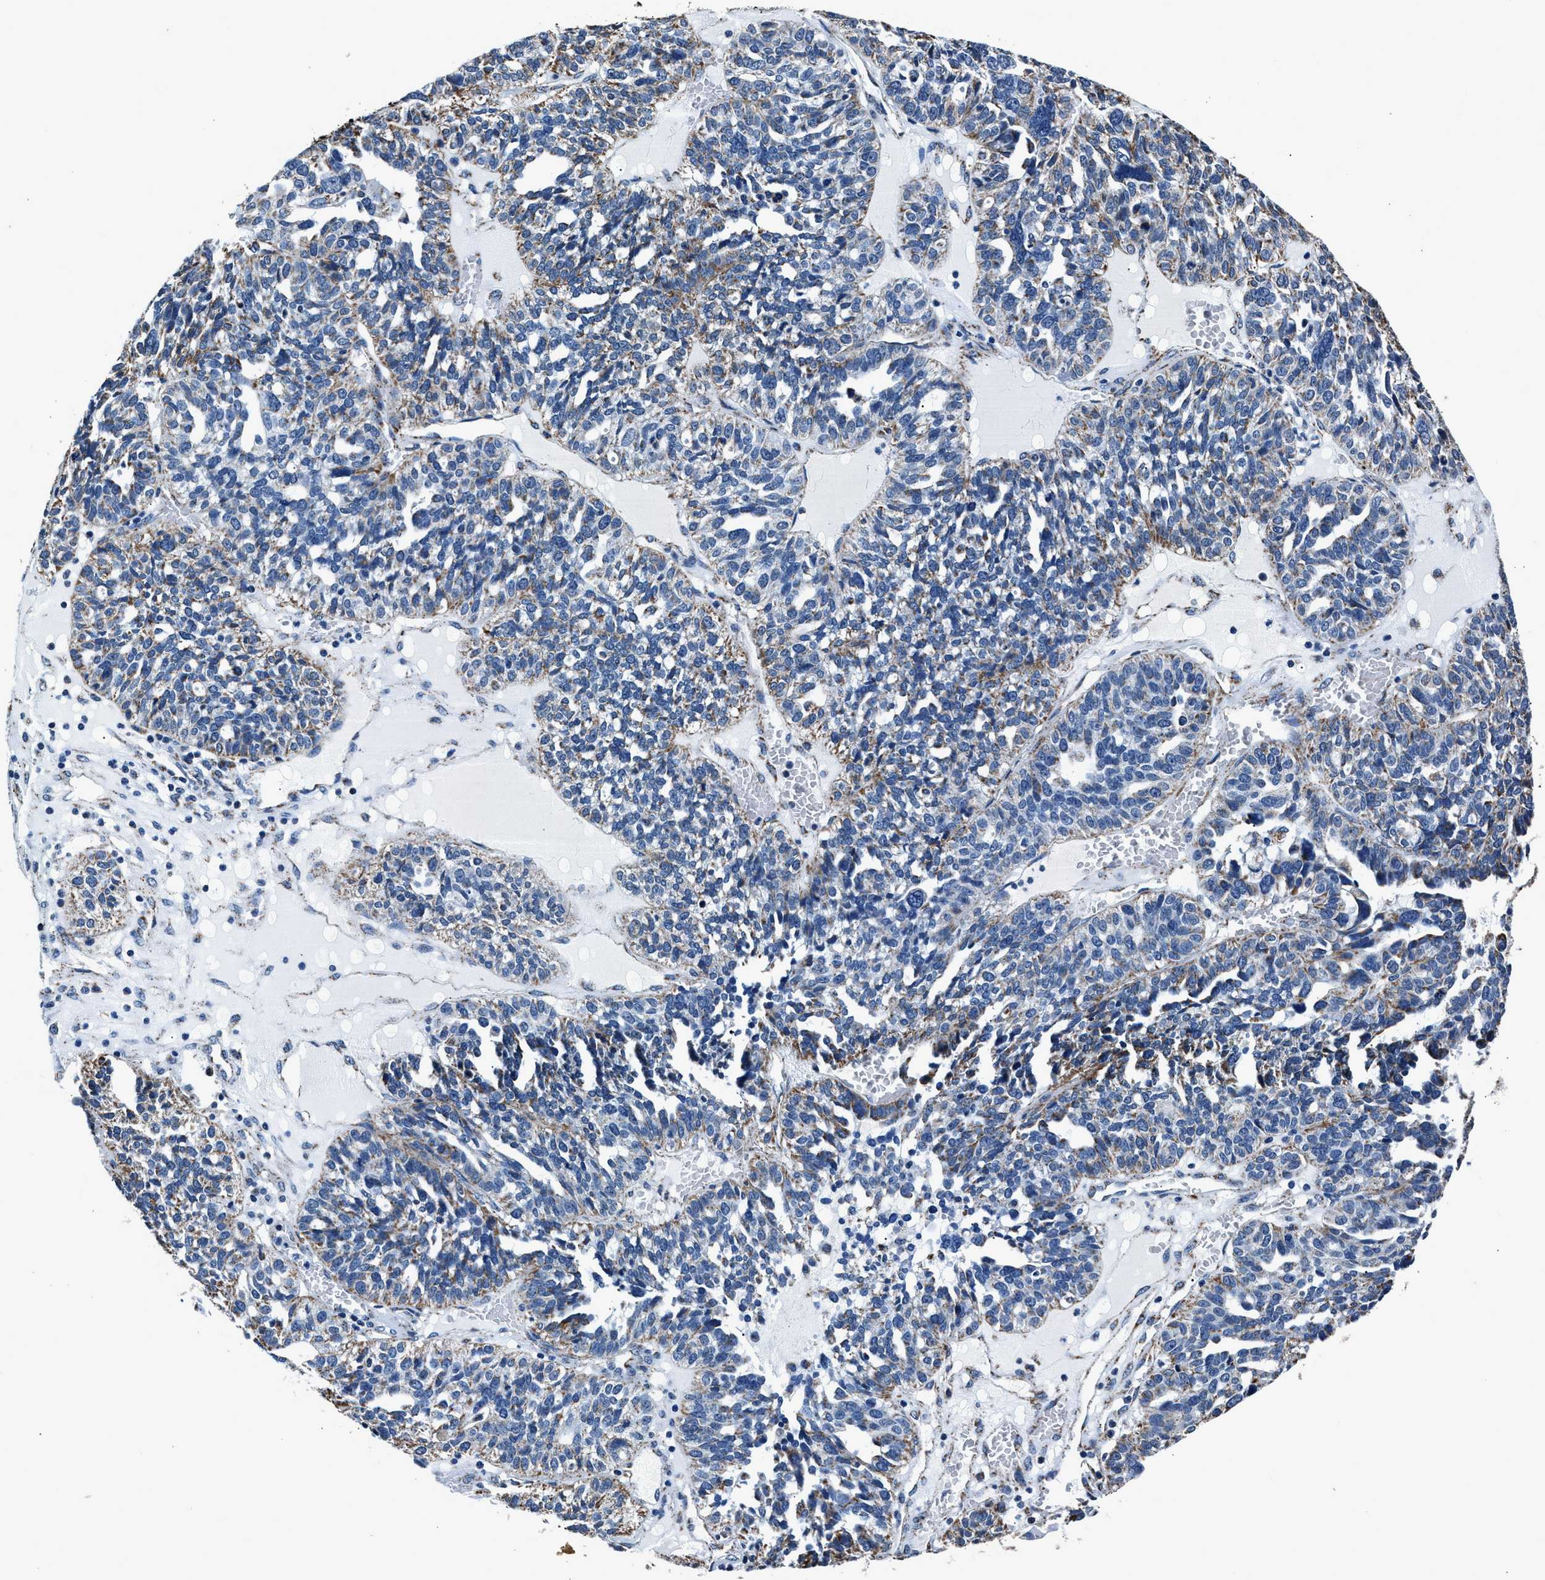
{"staining": {"intensity": "weak", "quantity": "<25%", "location": "cytoplasmic/membranous"}, "tissue": "ovarian cancer", "cell_type": "Tumor cells", "image_type": "cancer", "snomed": [{"axis": "morphology", "description": "Cystadenocarcinoma, serous, NOS"}, {"axis": "topography", "description": "Ovary"}], "caption": "DAB (3,3'-diaminobenzidine) immunohistochemical staining of human ovarian cancer displays no significant positivity in tumor cells.", "gene": "HIBADH", "patient": {"sex": "female", "age": 59}}